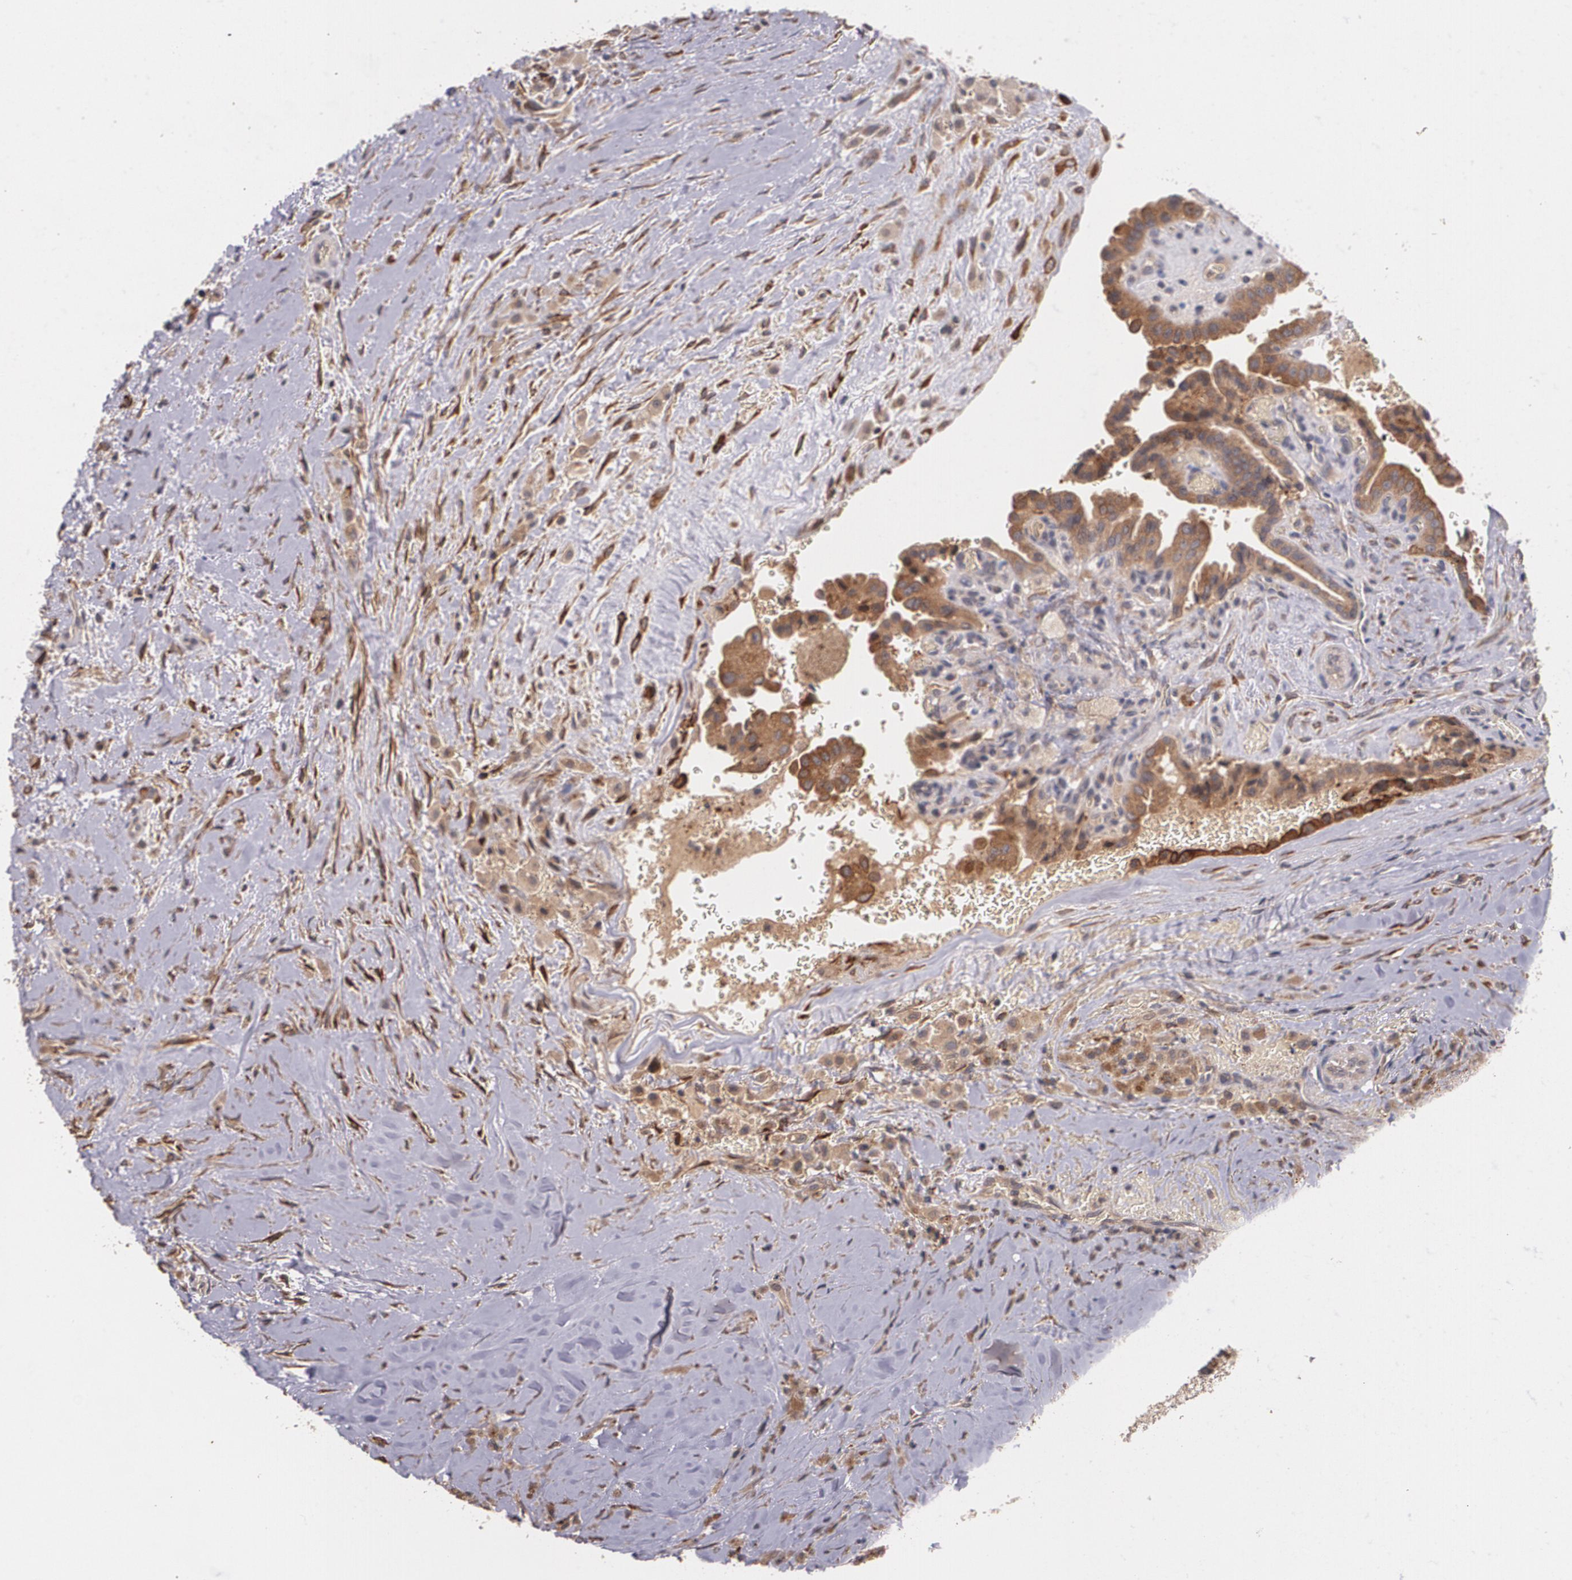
{"staining": {"intensity": "strong", "quantity": ">75%", "location": "cytoplasmic/membranous"}, "tissue": "thyroid cancer", "cell_type": "Tumor cells", "image_type": "cancer", "snomed": [{"axis": "morphology", "description": "Papillary adenocarcinoma, NOS"}, {"axis": "topography", "description": "Thyroid gland"}], "caption": "Protein analysis of thyroid cancer tissue displays strong cytoplasmic/membranous expression in about >75% of tumor cells. (IHC, brightfield microscopy, high magnification).", "gene": "IFNGR2", "patient": {"sex": "male", "age": 87}}